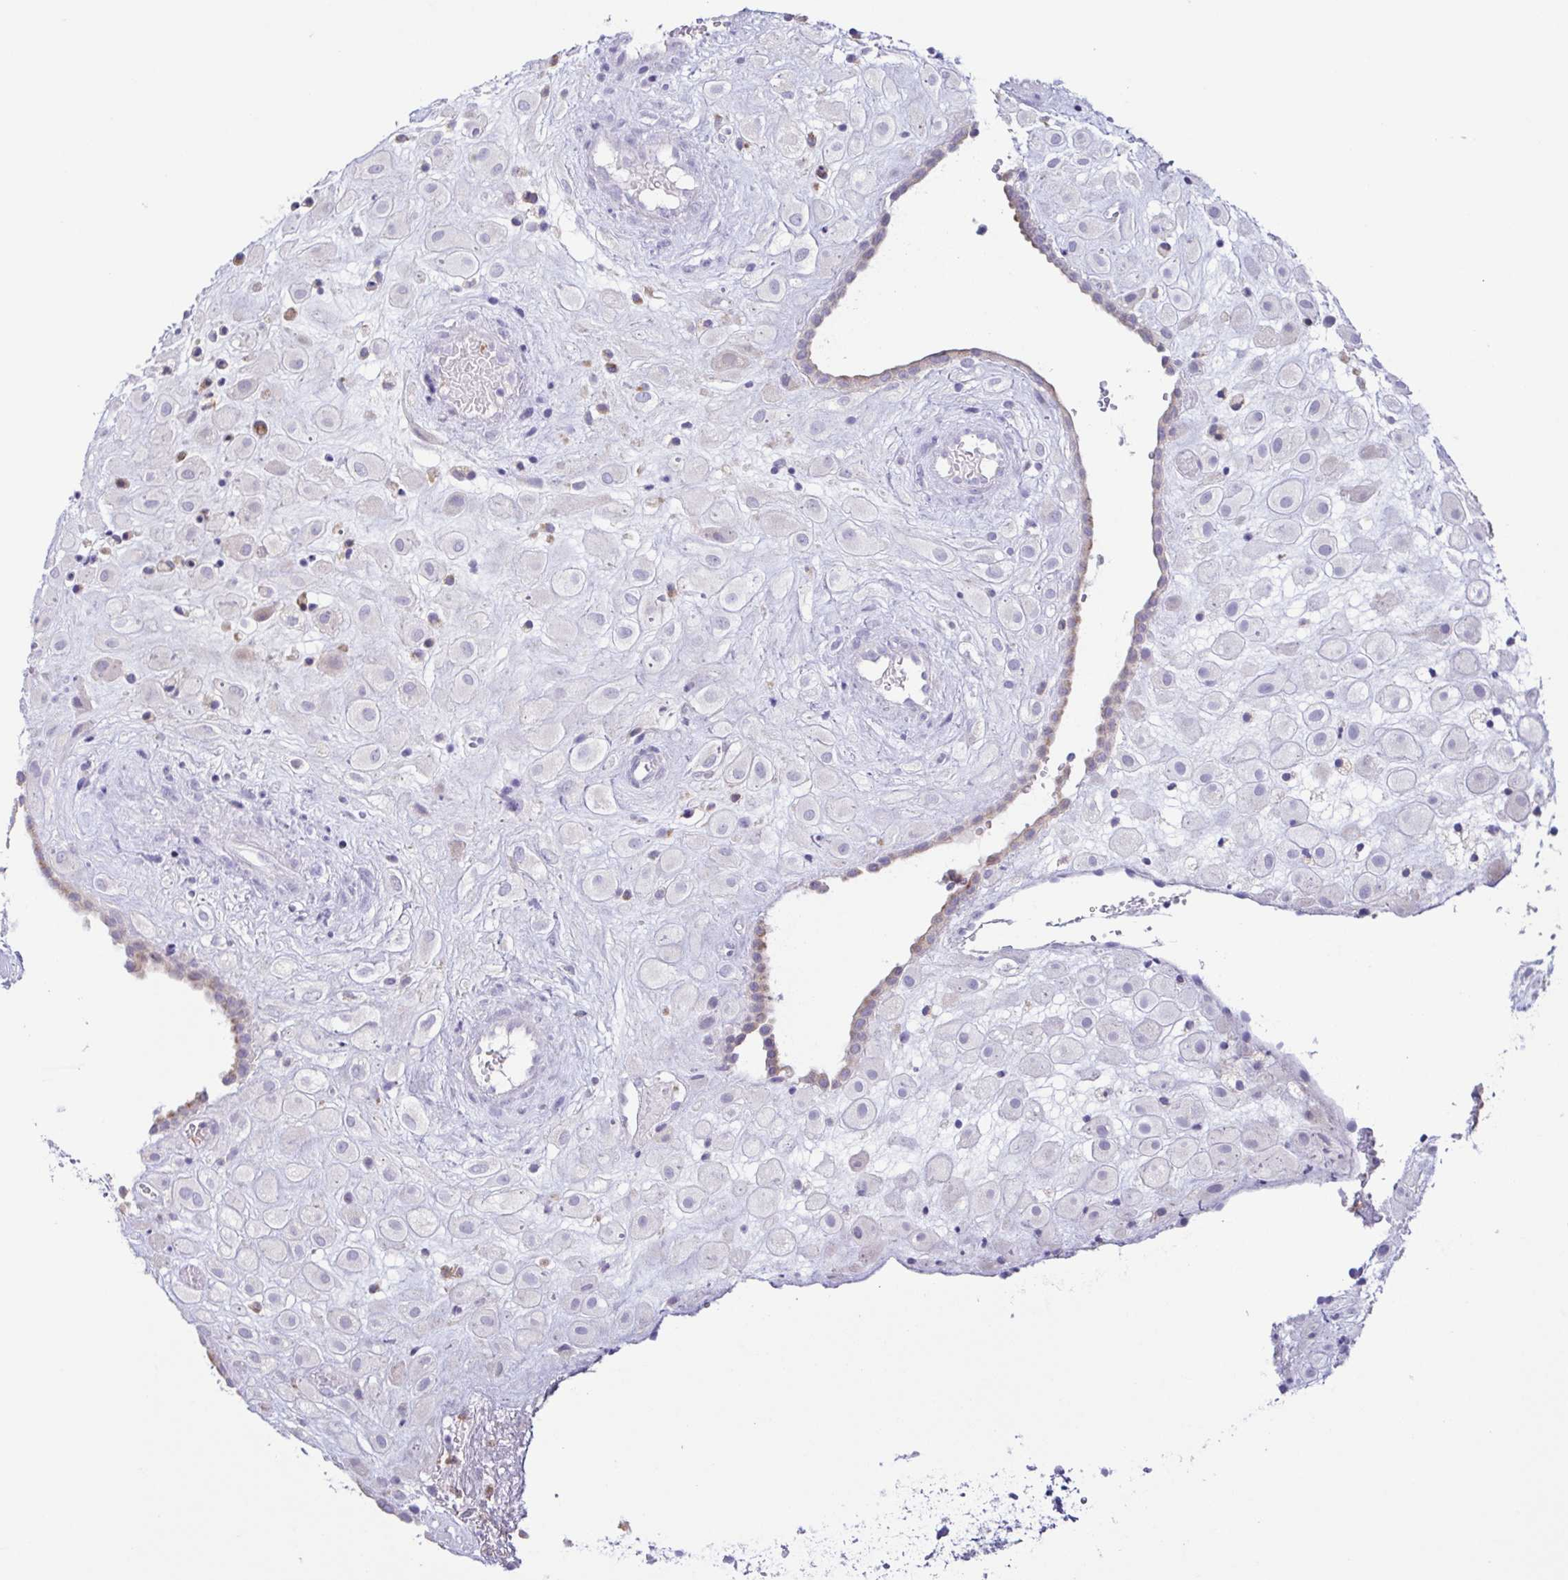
{"staining": {"intensity": "negative", "quantity": "none", "location": "none"}, "tissue": "placenta", "cell_type": "Decidual cells", "image_type": "normal", "snomed": [{"axis": "morphology", "description": "Normal tissue, NOS"}, {"axis": "topography", "description": "Placenta"}], "caption": "Micrograph shows no protein expression in decidual cells of unremarkable placenta.", "gene": "ATP6V1G2", "patient": {"sex": "female", "age": 24}}